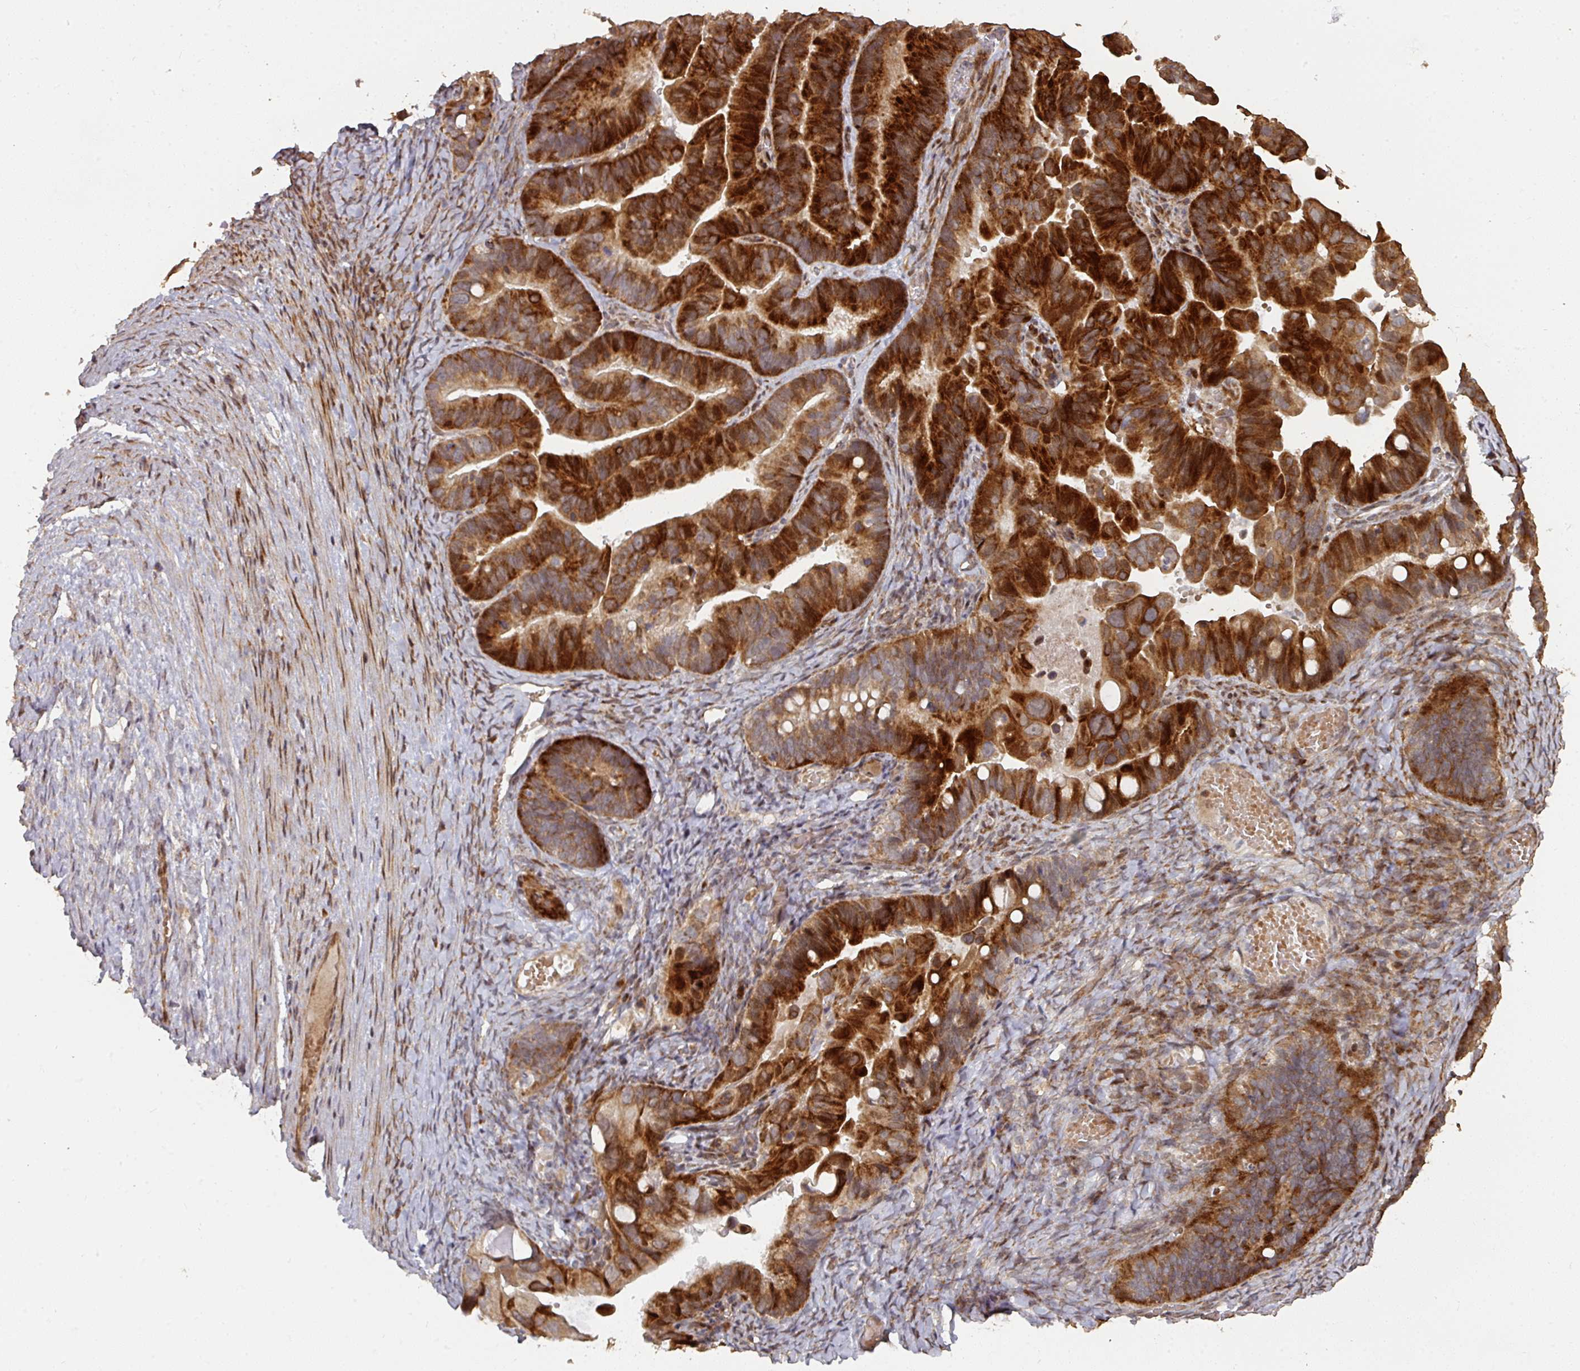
{"staining": {"intensity": "strong", "quantity": ">75%", "location": "cytoplasmic/membranous"}, "tissue": "ovarian cancer", "cell_type": "Tumor cells", "image_type": "cancer", "snomed": [{"axis": "morphology", "description": "Cystadenocarcinoma, serous, NOS"}, {"axis": "topography", "description": "Ovary"}], "caption": "This is an image of immunohistochemistry (IHC) staining of ovarian serous cystadenocarcinoma, which shows strong expression in the cytoplasmic/membranous of tumor cells.", "gene": "CA7", "patient": {"sex": "female", "age": 56}}